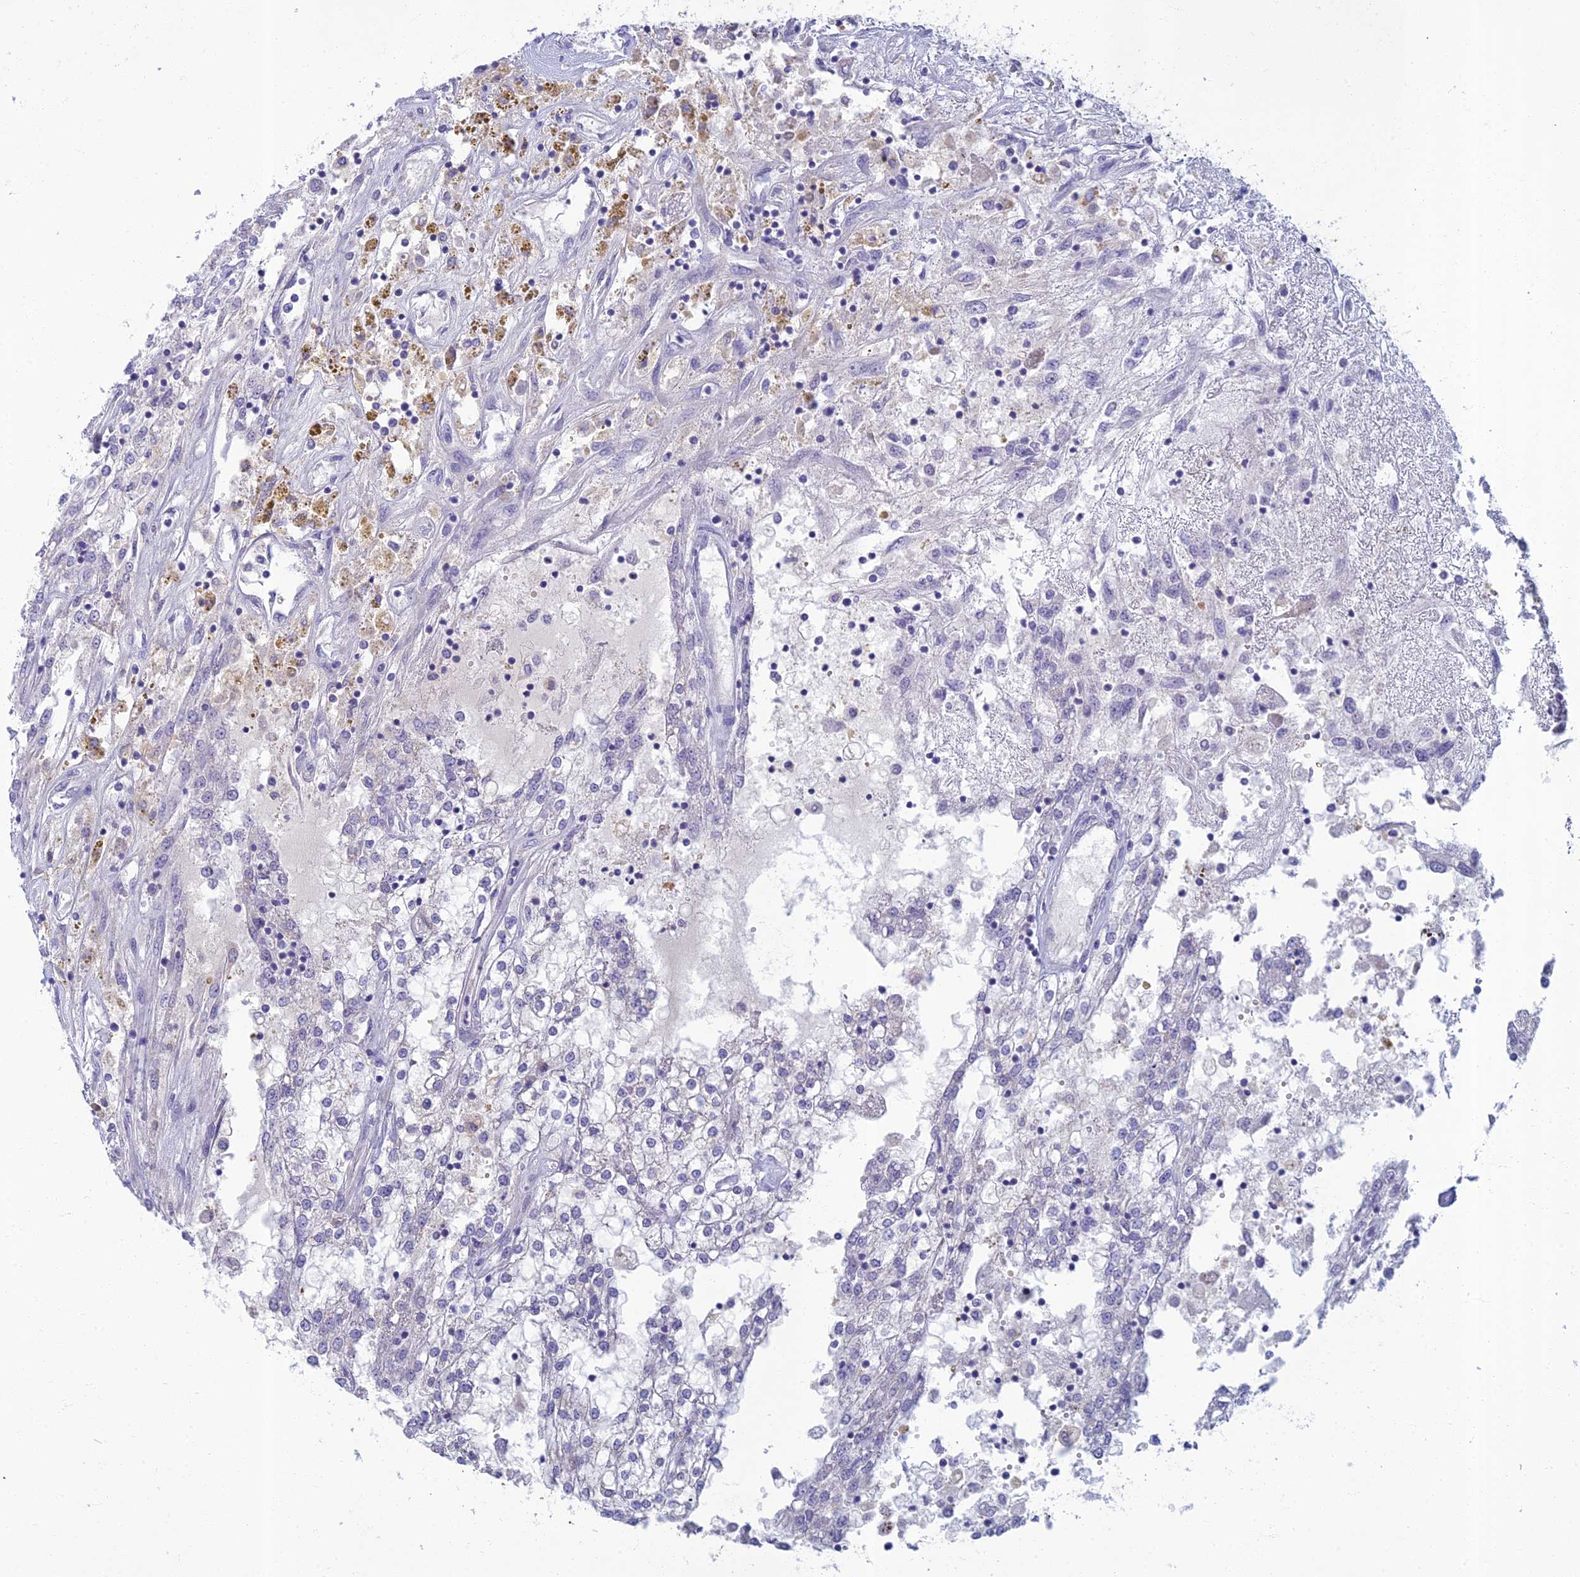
{"staining": {"intensity": "negative", "quantity": "none", "location": "none"}, "tissue": "renal cancer", "cell_type": "Tumor cells", "image_type": "cancer", "snomed": [{"axis": "morphology", "description": "Adenocarcinoma, NOS"}, {"axis": "topography", "description": "Kidney"}], "caption": "Image shows no significant protein expression in tumor cells of renal cancer (adenocarcinoma).", "gene": "SLC25A41", "patient": {"sex": "female", "age": 52}}